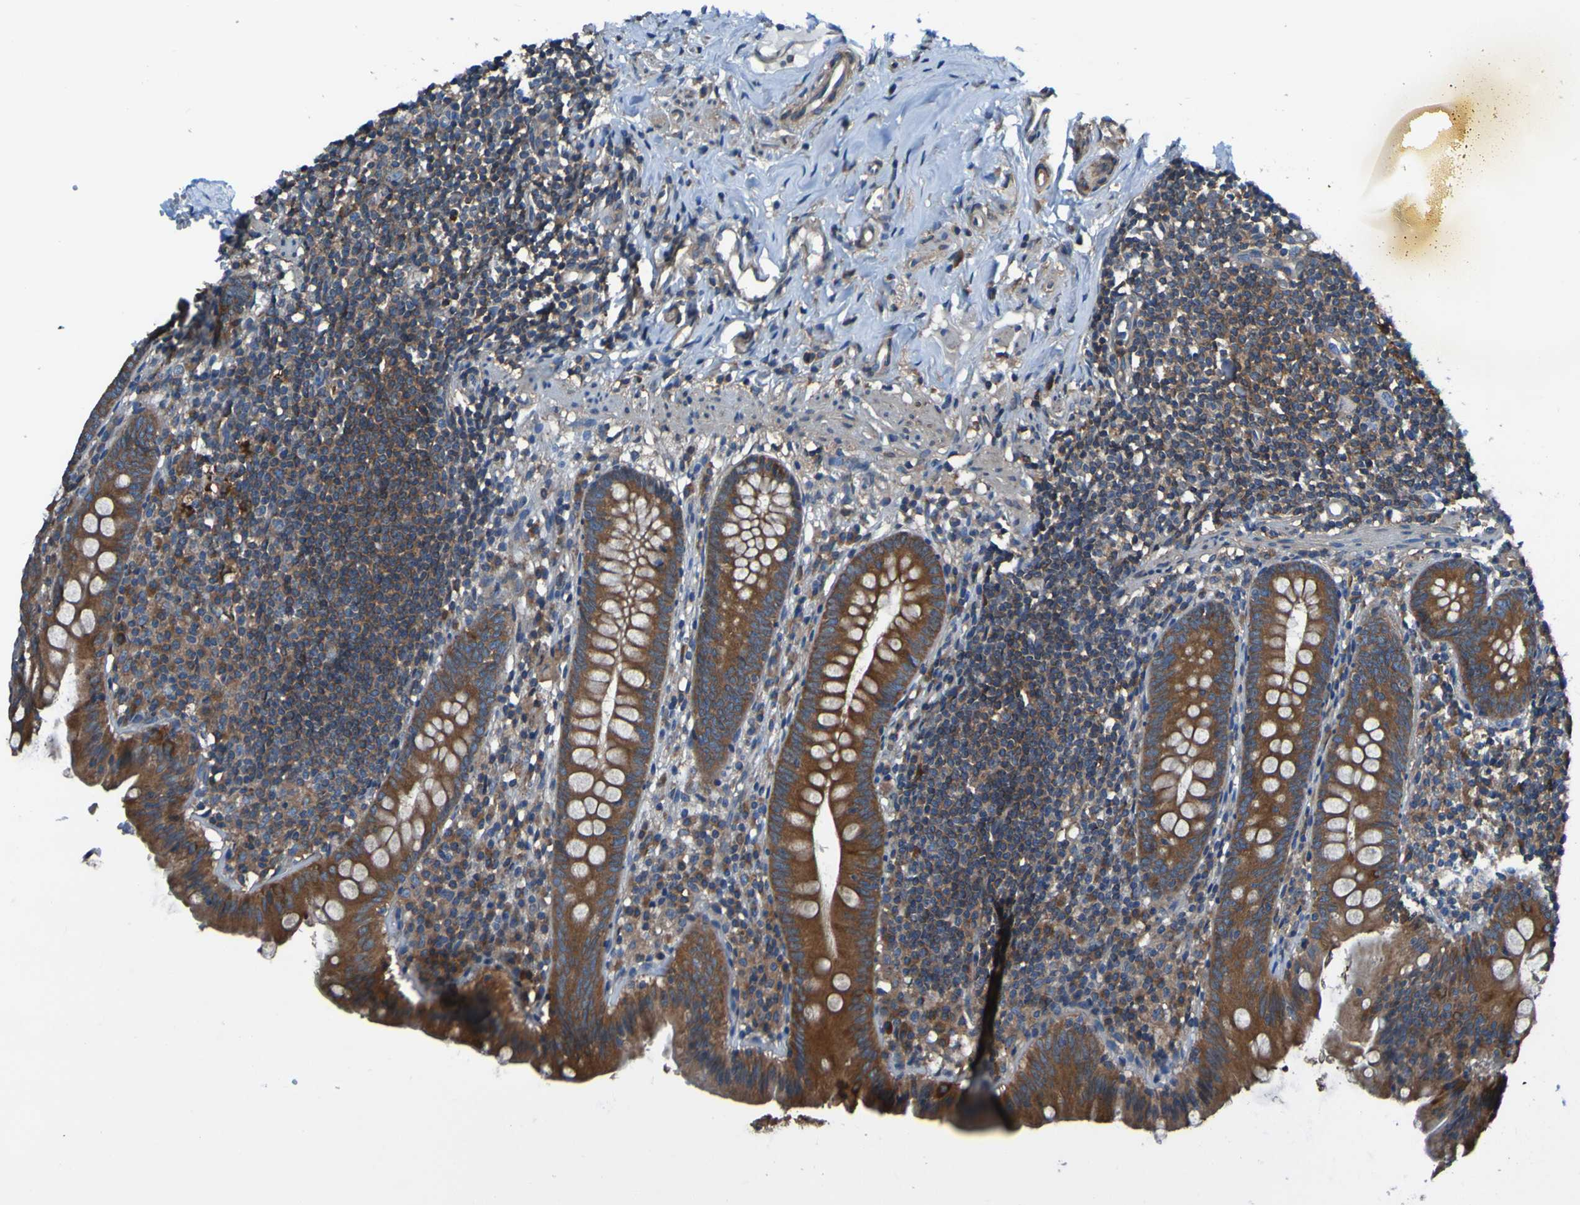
{"staining": {"intensity": "strong", "quantity": "25%-75%", "location": "cytoplasmic/membranous"}, "tissue": "appendix", "cell_type": "Glandular cells", "image_type": "normal", "snomed": [{"axis": "morphology", "description": "Normal tissue, NOS"}, {"axis": "topography", "description": "Appendix"}], "caption": "Appendix stained with immunohistochemistry demonstrates strong cytoplasmic/membranous positivity in approximately 25%-75% of glandular cells. Using DAB (brown) and hematoxylin (blue) stains, captured at high magnification using brightfield microscopy.", "gene": "RAB5B", "patient": {"sex": "male", "age": 52}}